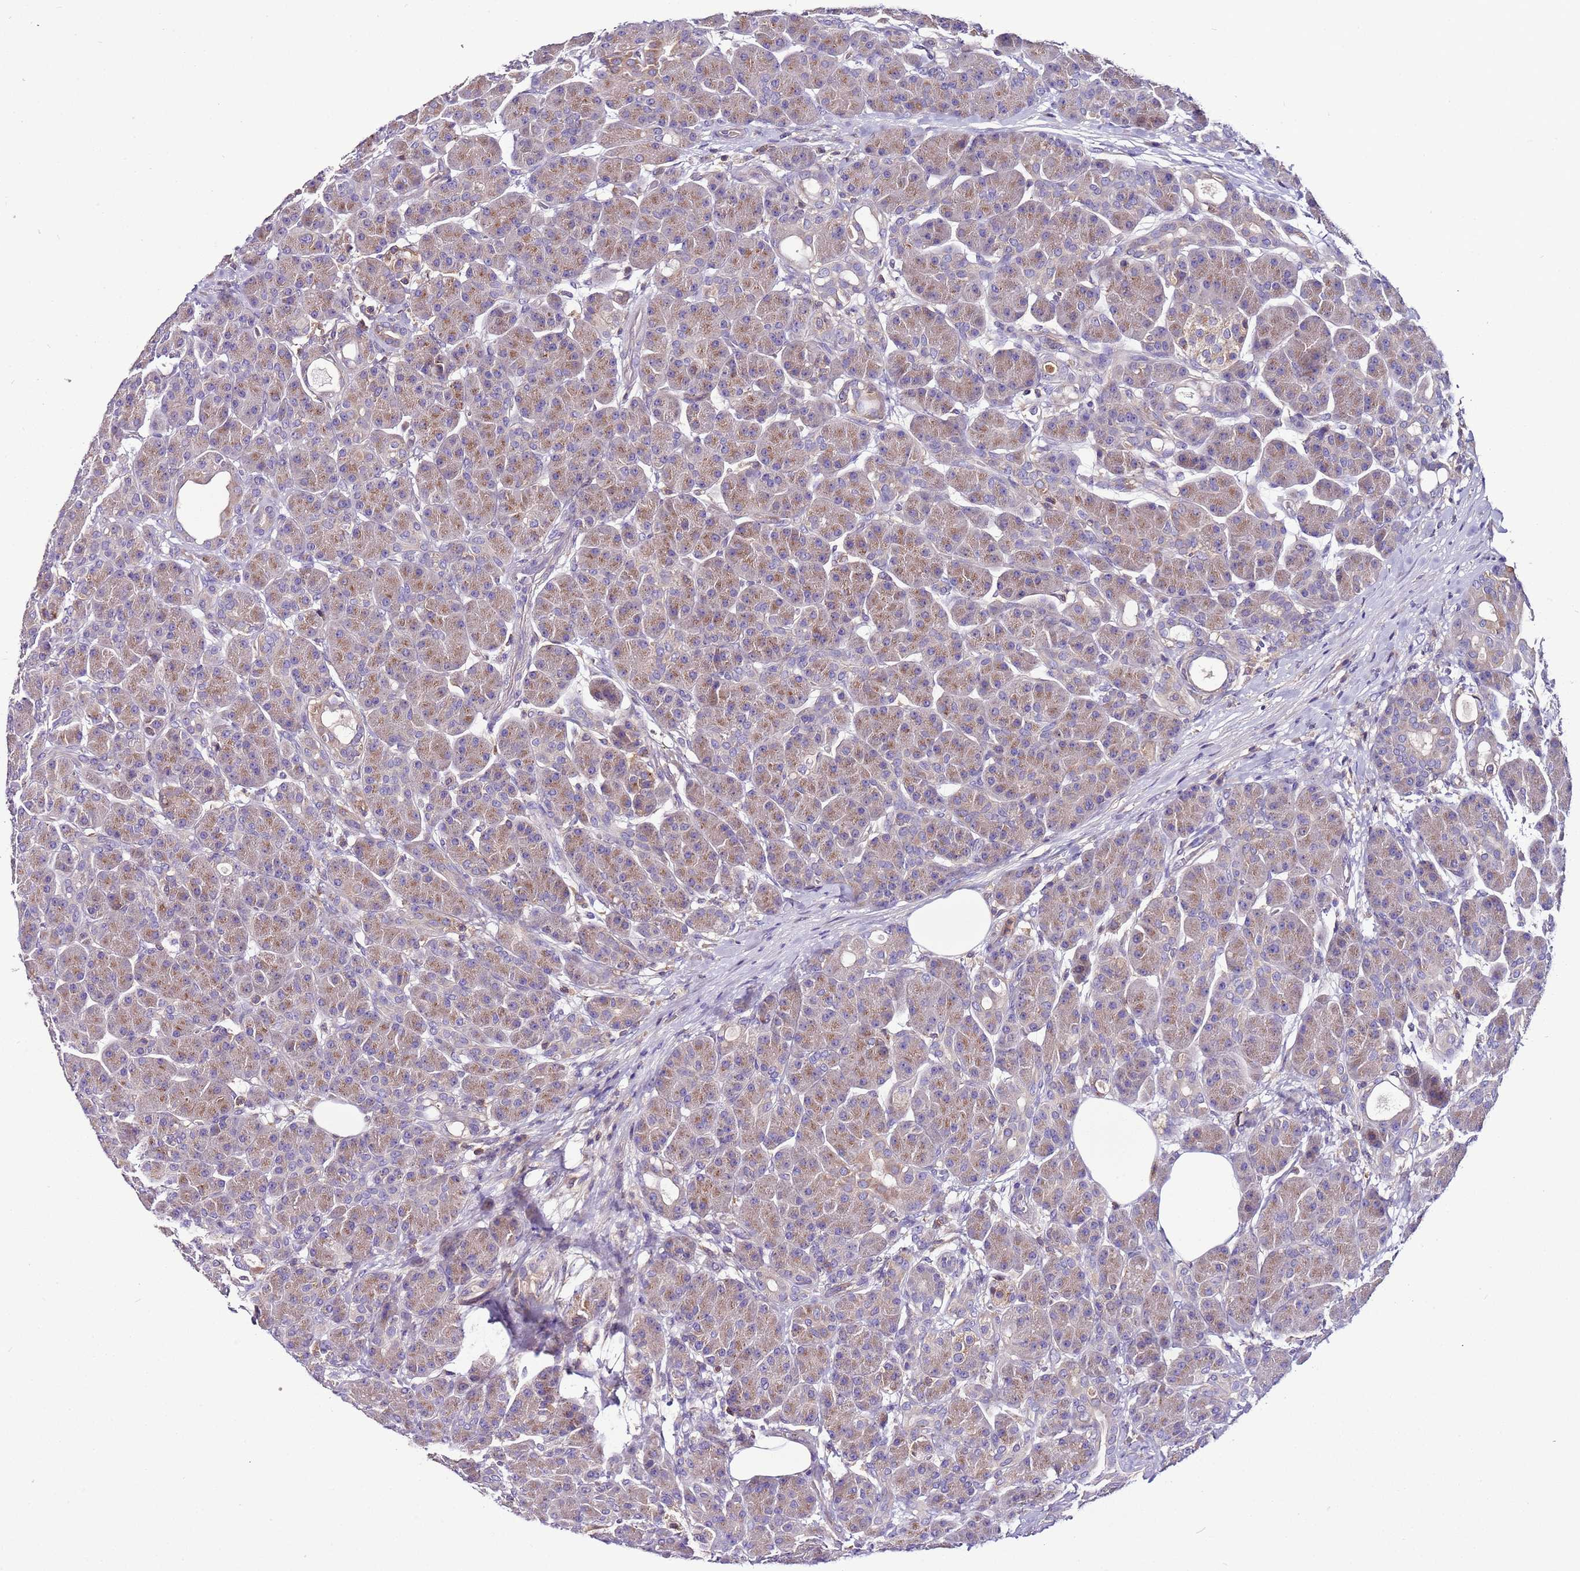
{"staining": {"intensity": "moderate", "quantity": ">75%", "location": "cytoplasmic/membranous"}, "tissue": "pancreas", "cell_type": "Exocrine glandular cells", "image_type": "normal", "snomed": [{"axis": "morphology", "description": "Normal tissue, NOS"}, {"axis": "topography", "description": "Pancreas"}], "caption": "Human pancreas stained with a brown dye shows moderate cytoplasmic/membranous positive positivity in approximately >75% of exocrine glandular cells.", "gene": "IGIP", "patient": {"sex": "male", "age": 63}}